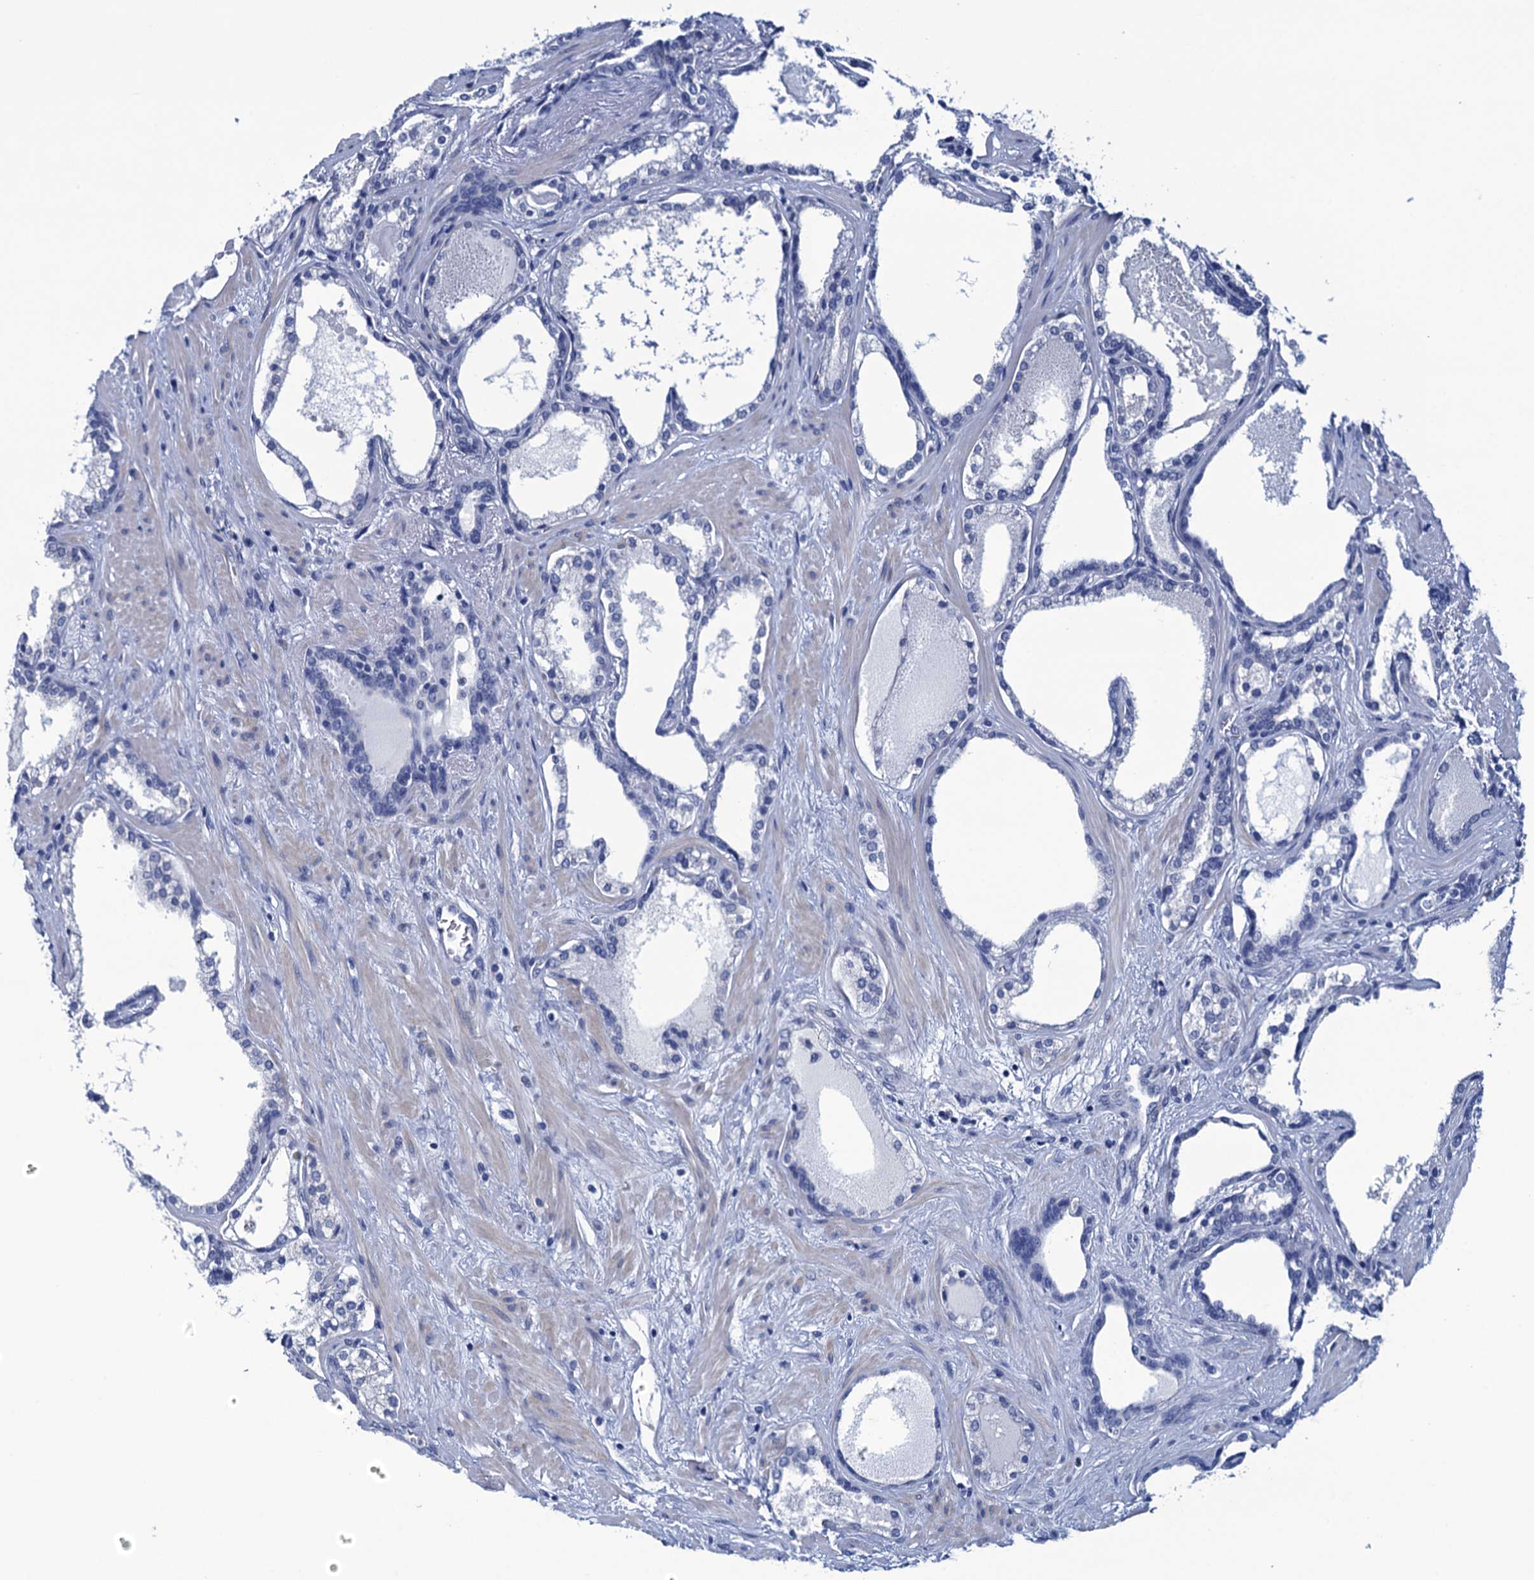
{"staining": {"intensity": "negative", "quantity": "none", "location": "none"}, "tissue": "prostate cancer", "cell_type": "Tumor cells", "image_type": "cancer", "snomed": [{"axis": "morphology", "description": "Adenocarcinoma, High grade"}, {"axis": "topography", "description": "Prostate"}], "caption": "Tumor cells are negative for brown protein staining in prostate cancer (adenocarcinoma (high-grade)).", "gene": "RHCG", "patient": {"sex": "male", "age": 58}}